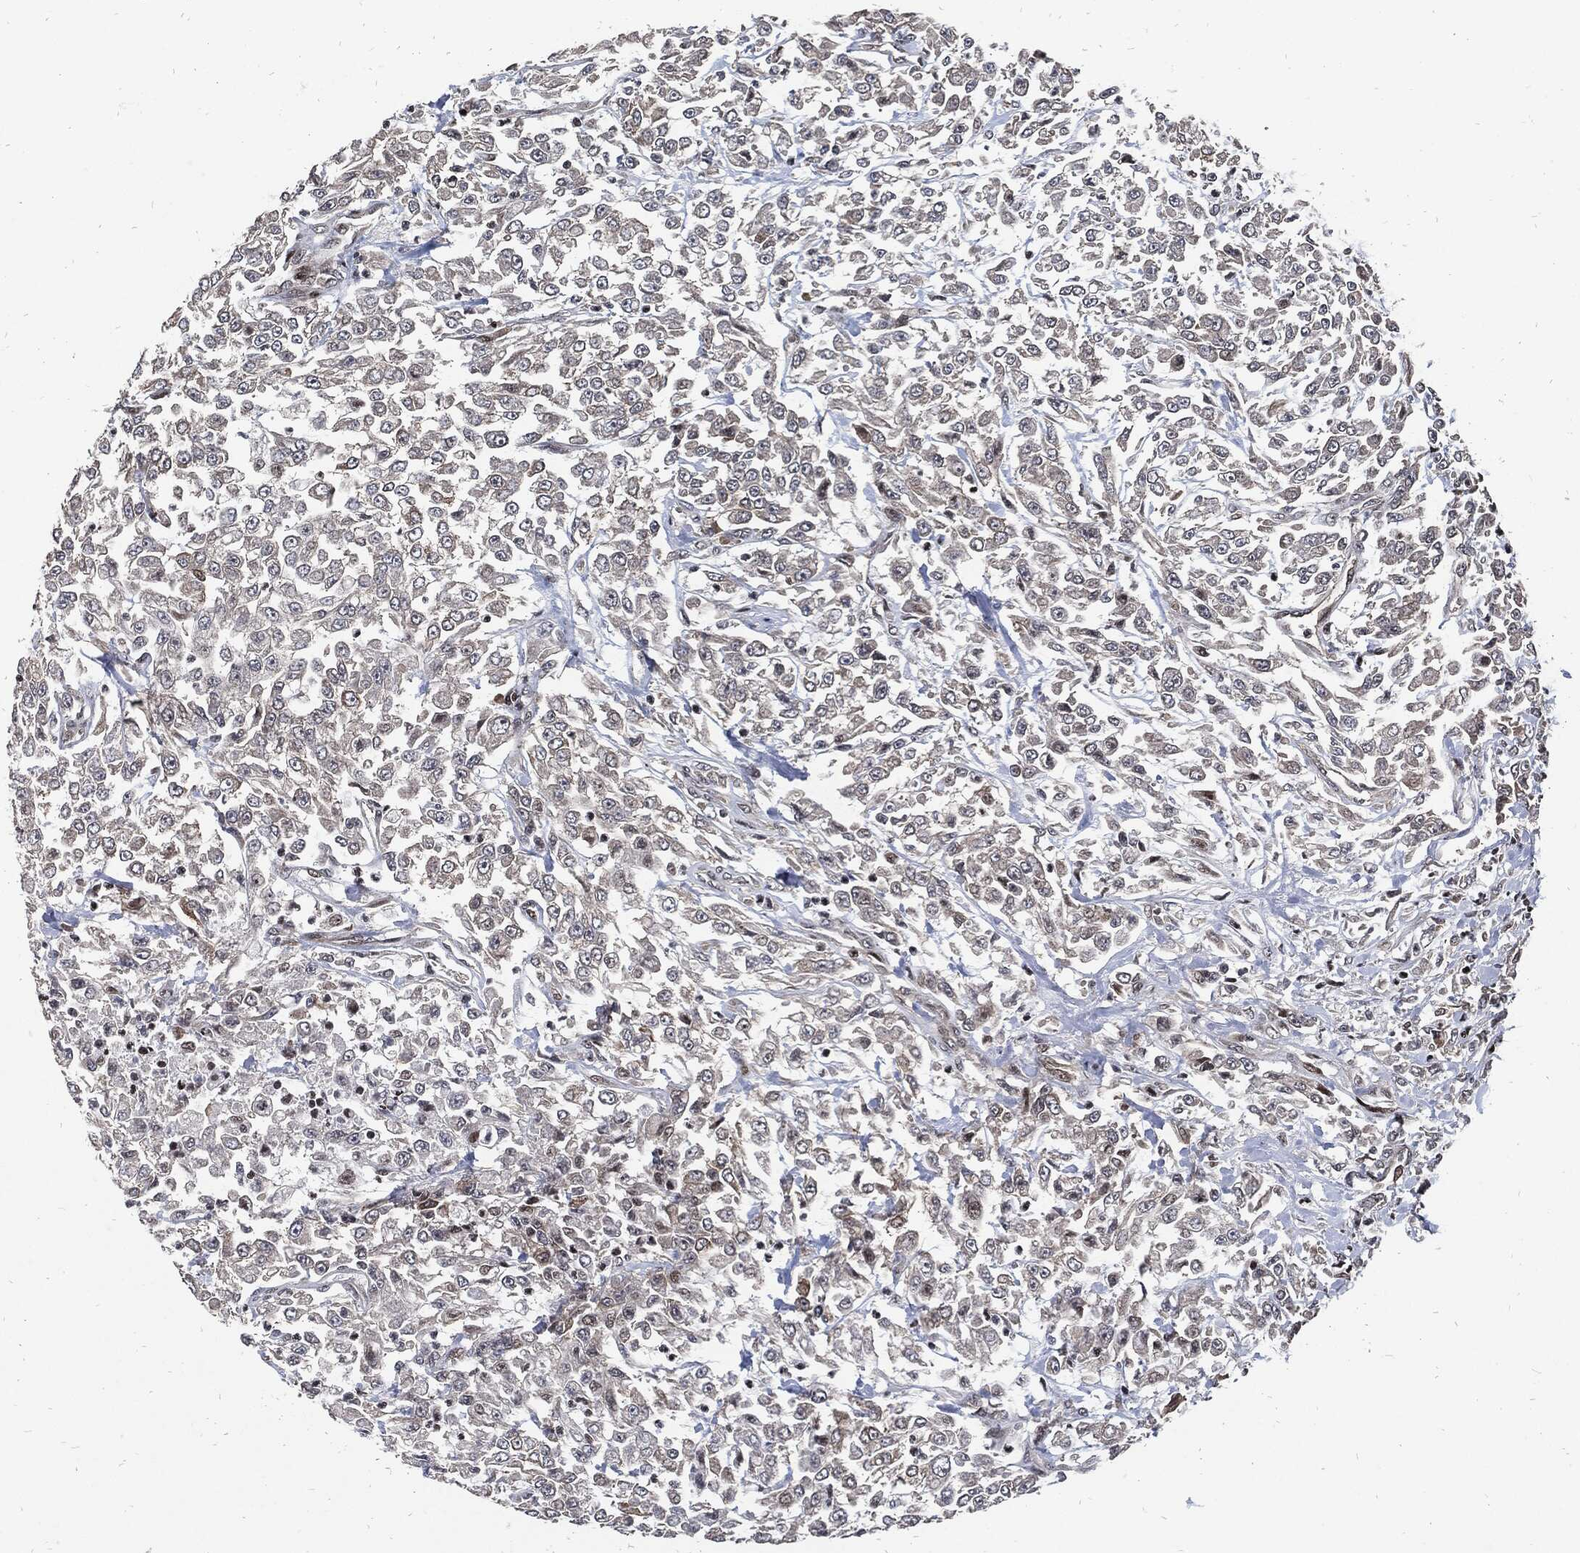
{"staining": {"intensity": "negative", "quantity": "none", "location": "none"}, "tissue": "urothelial cancer", "cell_type": "Tumor cells", "image_type": "cancer", "snomed": [{"axis": "morphology", "description": "Urothelial carcinoma, High grade"}, {"axis": "topography", "description": "Urinary bladder"}], "caption": "High-grade urothelial carcinoma stained for a protein using immunohistochemistry (IHC) demonstrates no staining tumor cells.", "gene": "ZNF775", "patient": {"sex": "male", "age": 46}}